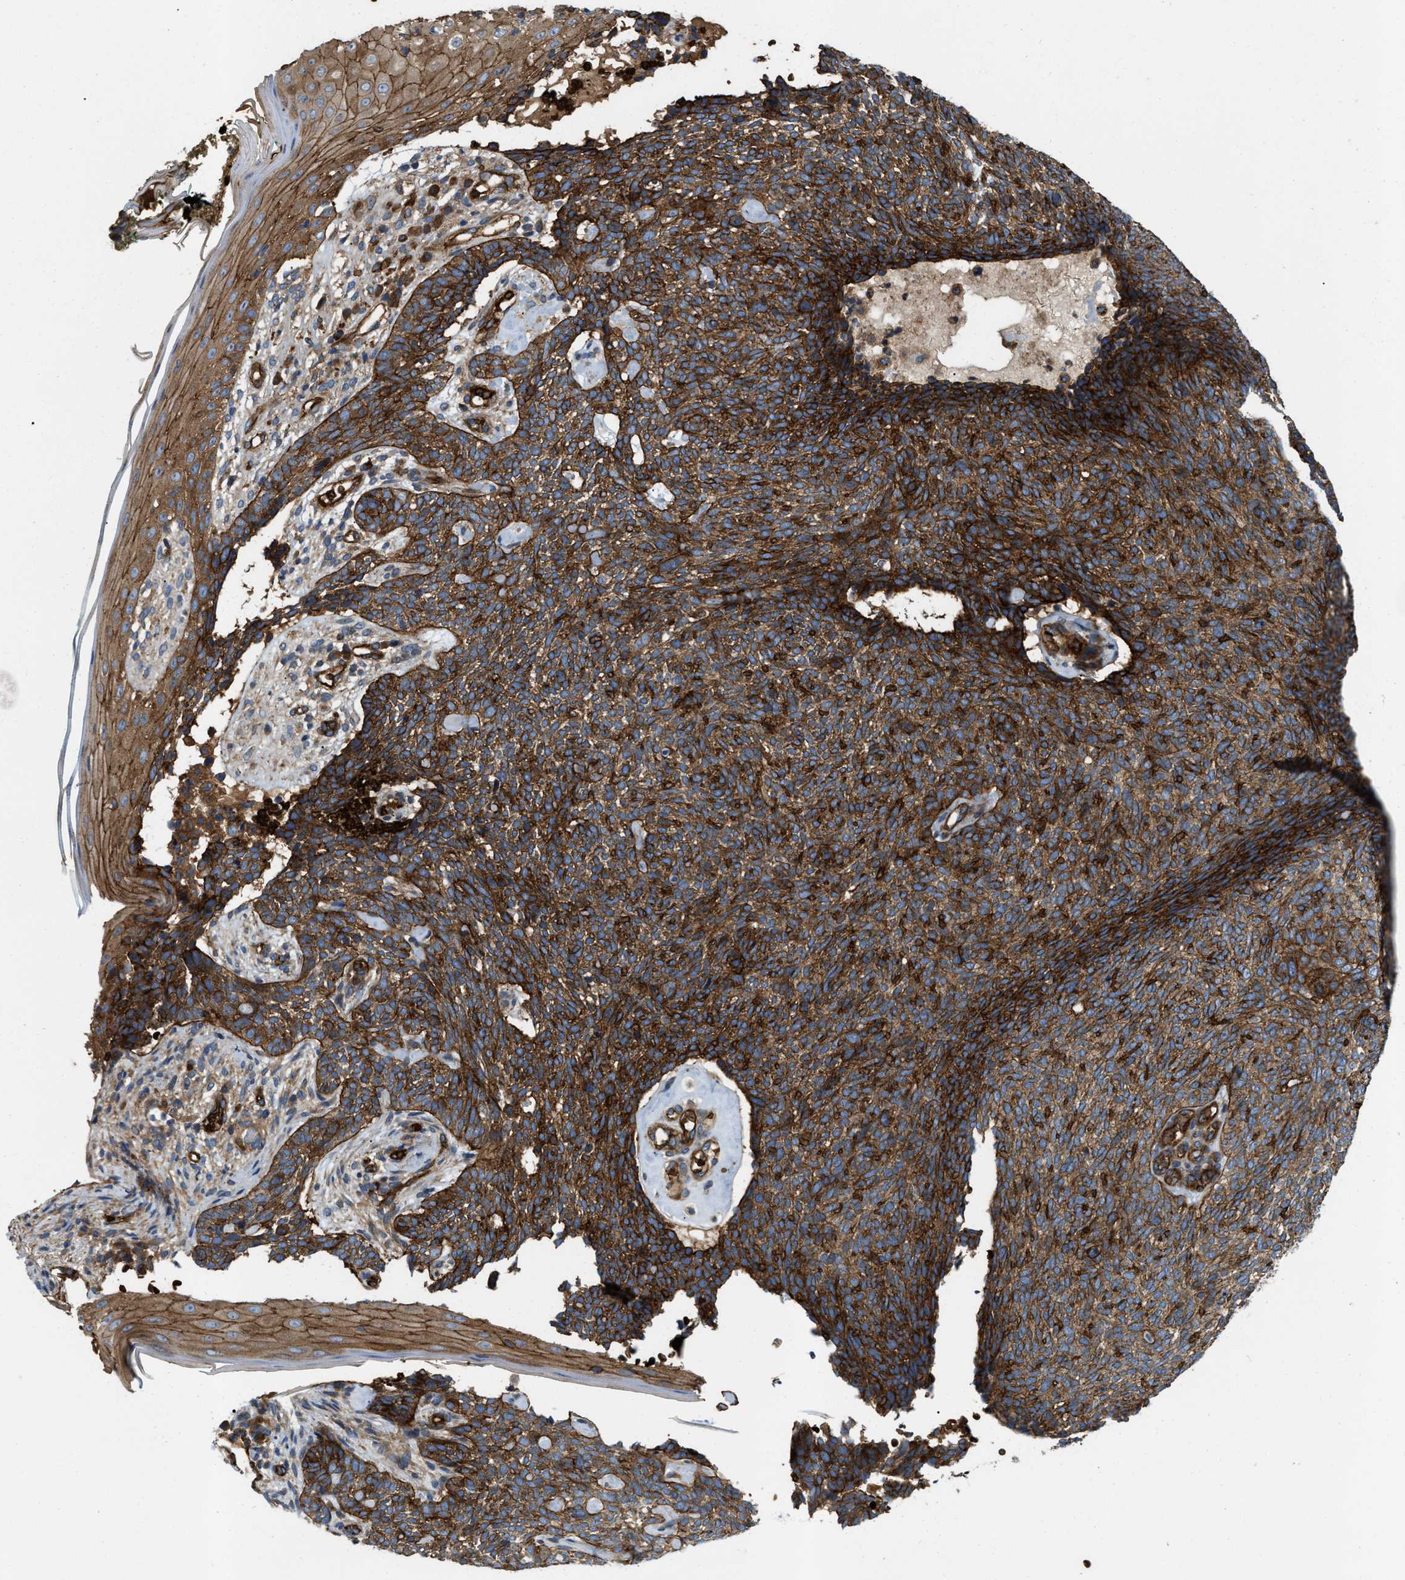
{"staining": {"intensity": "strong", "quantity": ">75%", "location": "cytoplasmic/membranous"}, "tissue": "skin cancer", "cell_type": "Tumor cells", "image_type": "cancer", "snomed": [{"axis": "morphology", "description": "Basal cell carcinoma"}, {"axis": "topography", "description": "Skin"}], "caption": "Basal cell carcinoma (skin) stained with a brown dye demonstrates strong cytoplasmic/membranous positive staining in approximately >75% of tumor cells.", "gene": "ERC1", "patient": {"sex": "female", "age": 84}}